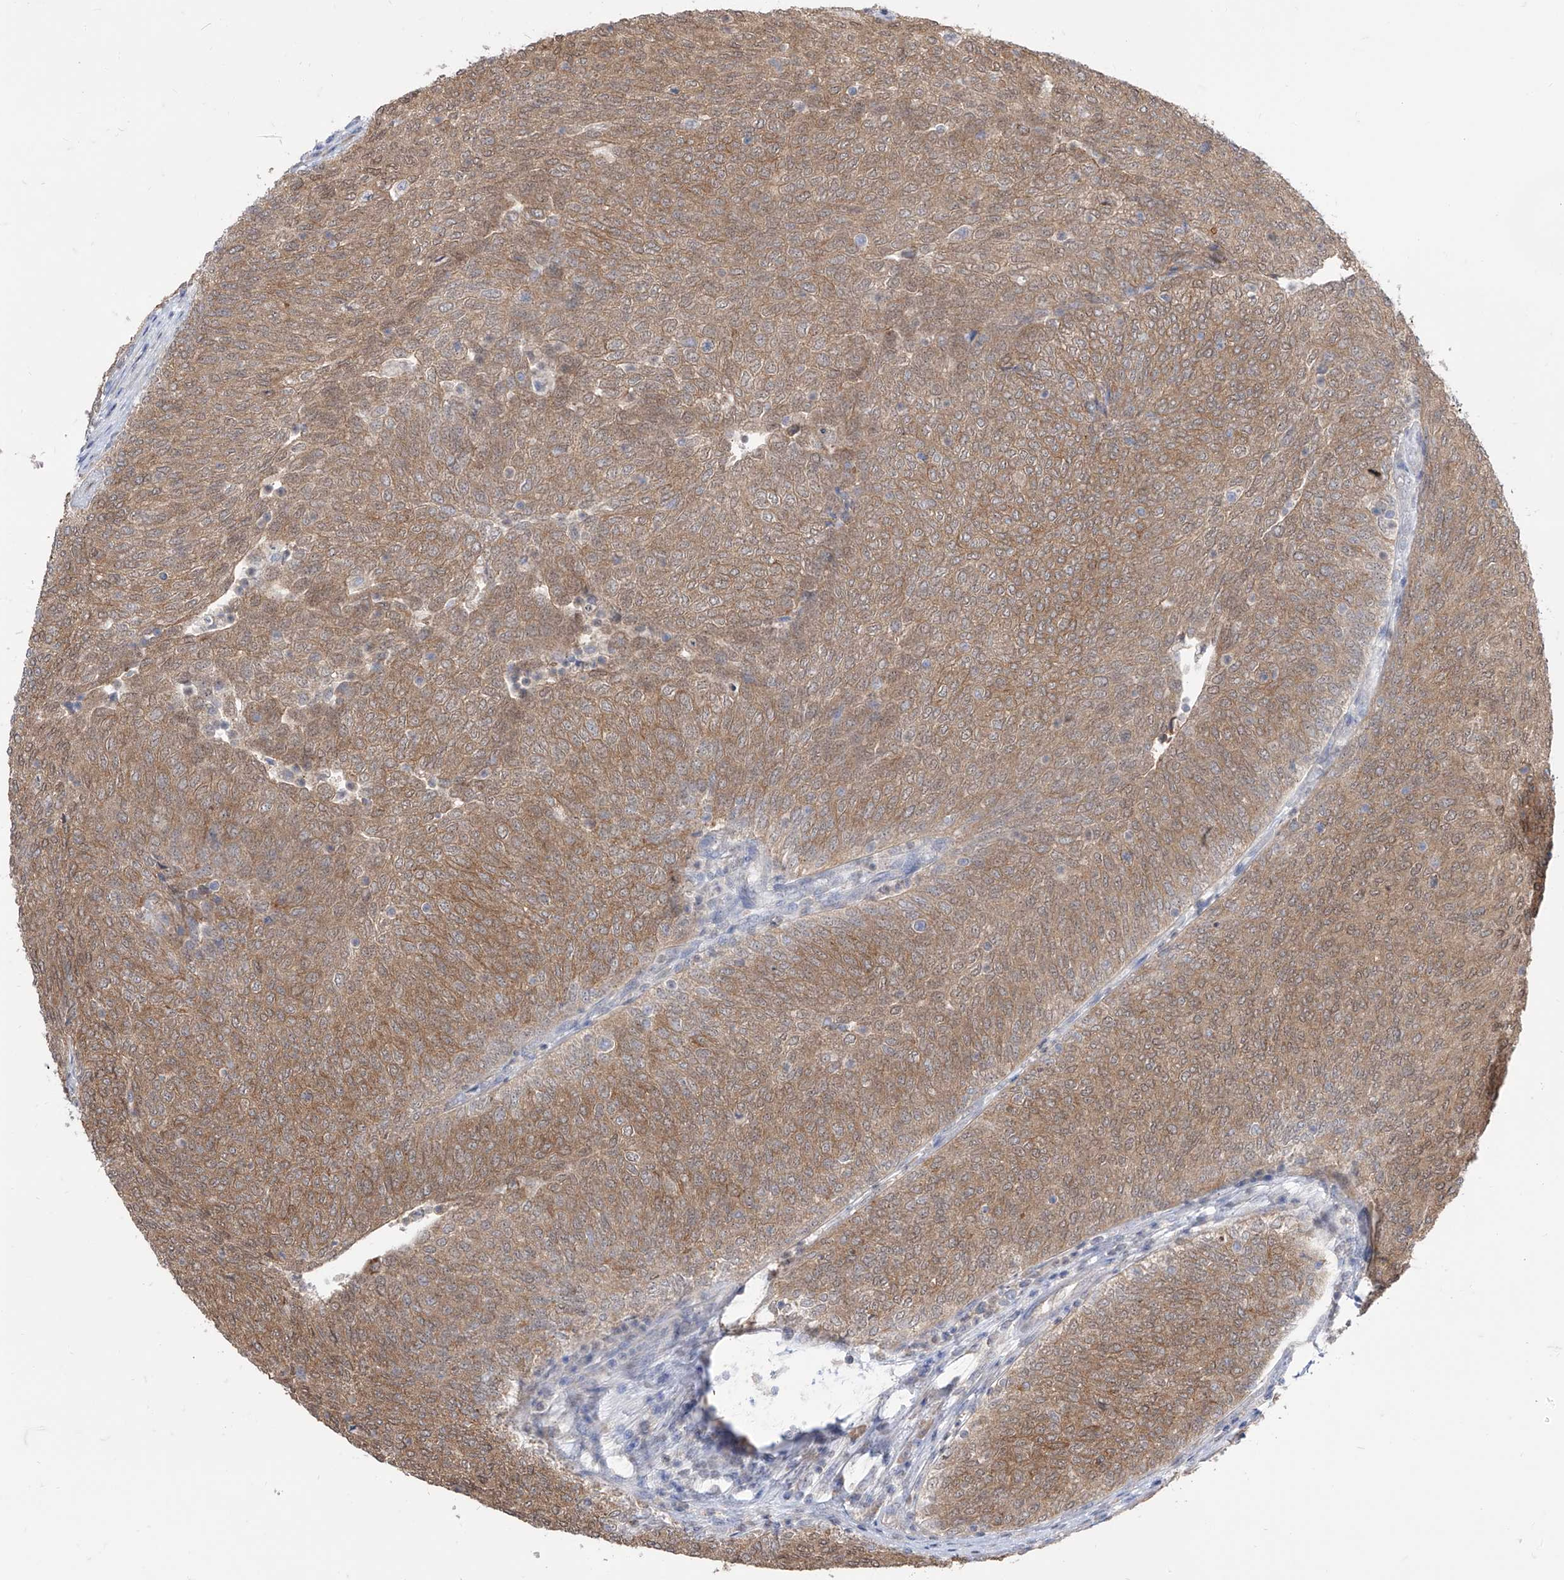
{"staining": {"intensity": "moderate", "quantity": ">75%", "location": "cytoplasmic/membranous"}, "tissue": "urothelial cancer", "cell_type": "Tumor cells", "image_type": "cancer", "snomed": [{"axis": "morphology", "description": "Urothelial carcinoma, Low grade"}, {"axis": "topography", "description": "Urinary bladder"}], "caption": "Urothelial cancer was stained to show a protein in brown. There is medium levels of moderate cytoplasmic/membranous positivity in about >75% of tumor cells. (IHC, brightfield microscopy, high magnification).", "gene": "BROX", "patient": {"sex": "female", "age": 79}}